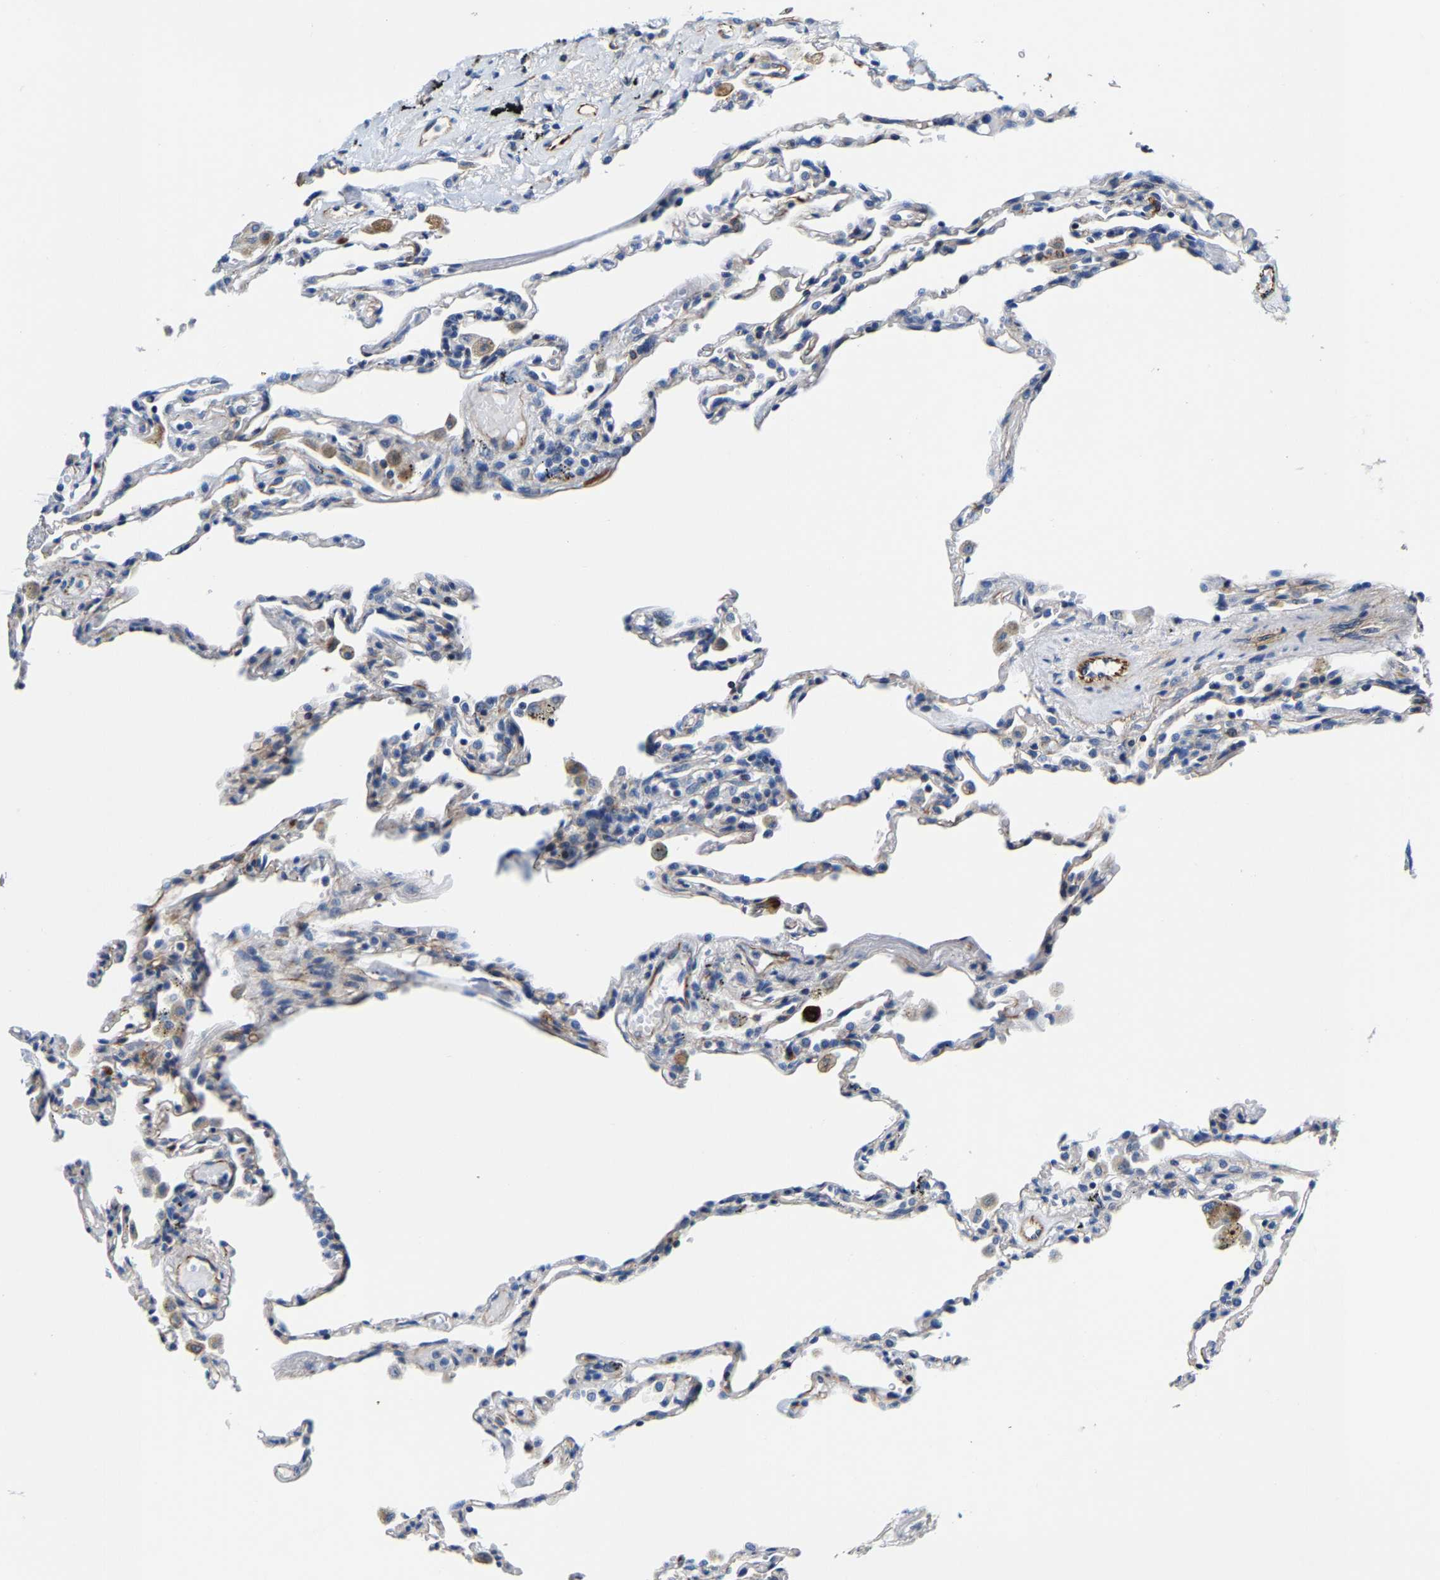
{"staining": {"intensity": "negative", "quantity": "none", "location": "none"}, "tissue": "lung", "cell_type": "Alveolar cells", "image_type": "normal", "snomed": [{"axis": "morphology", "description": "Normal tissue, NOS"}, {"axis": "topography", "description": "Lung"}], "caption": "An immunohistochemistry image of unremarkable lung is shown. There is no staining in alveolar cells of lung.", "gene": "MMEL1", "patient": {"sex": "male", "age": 59}}